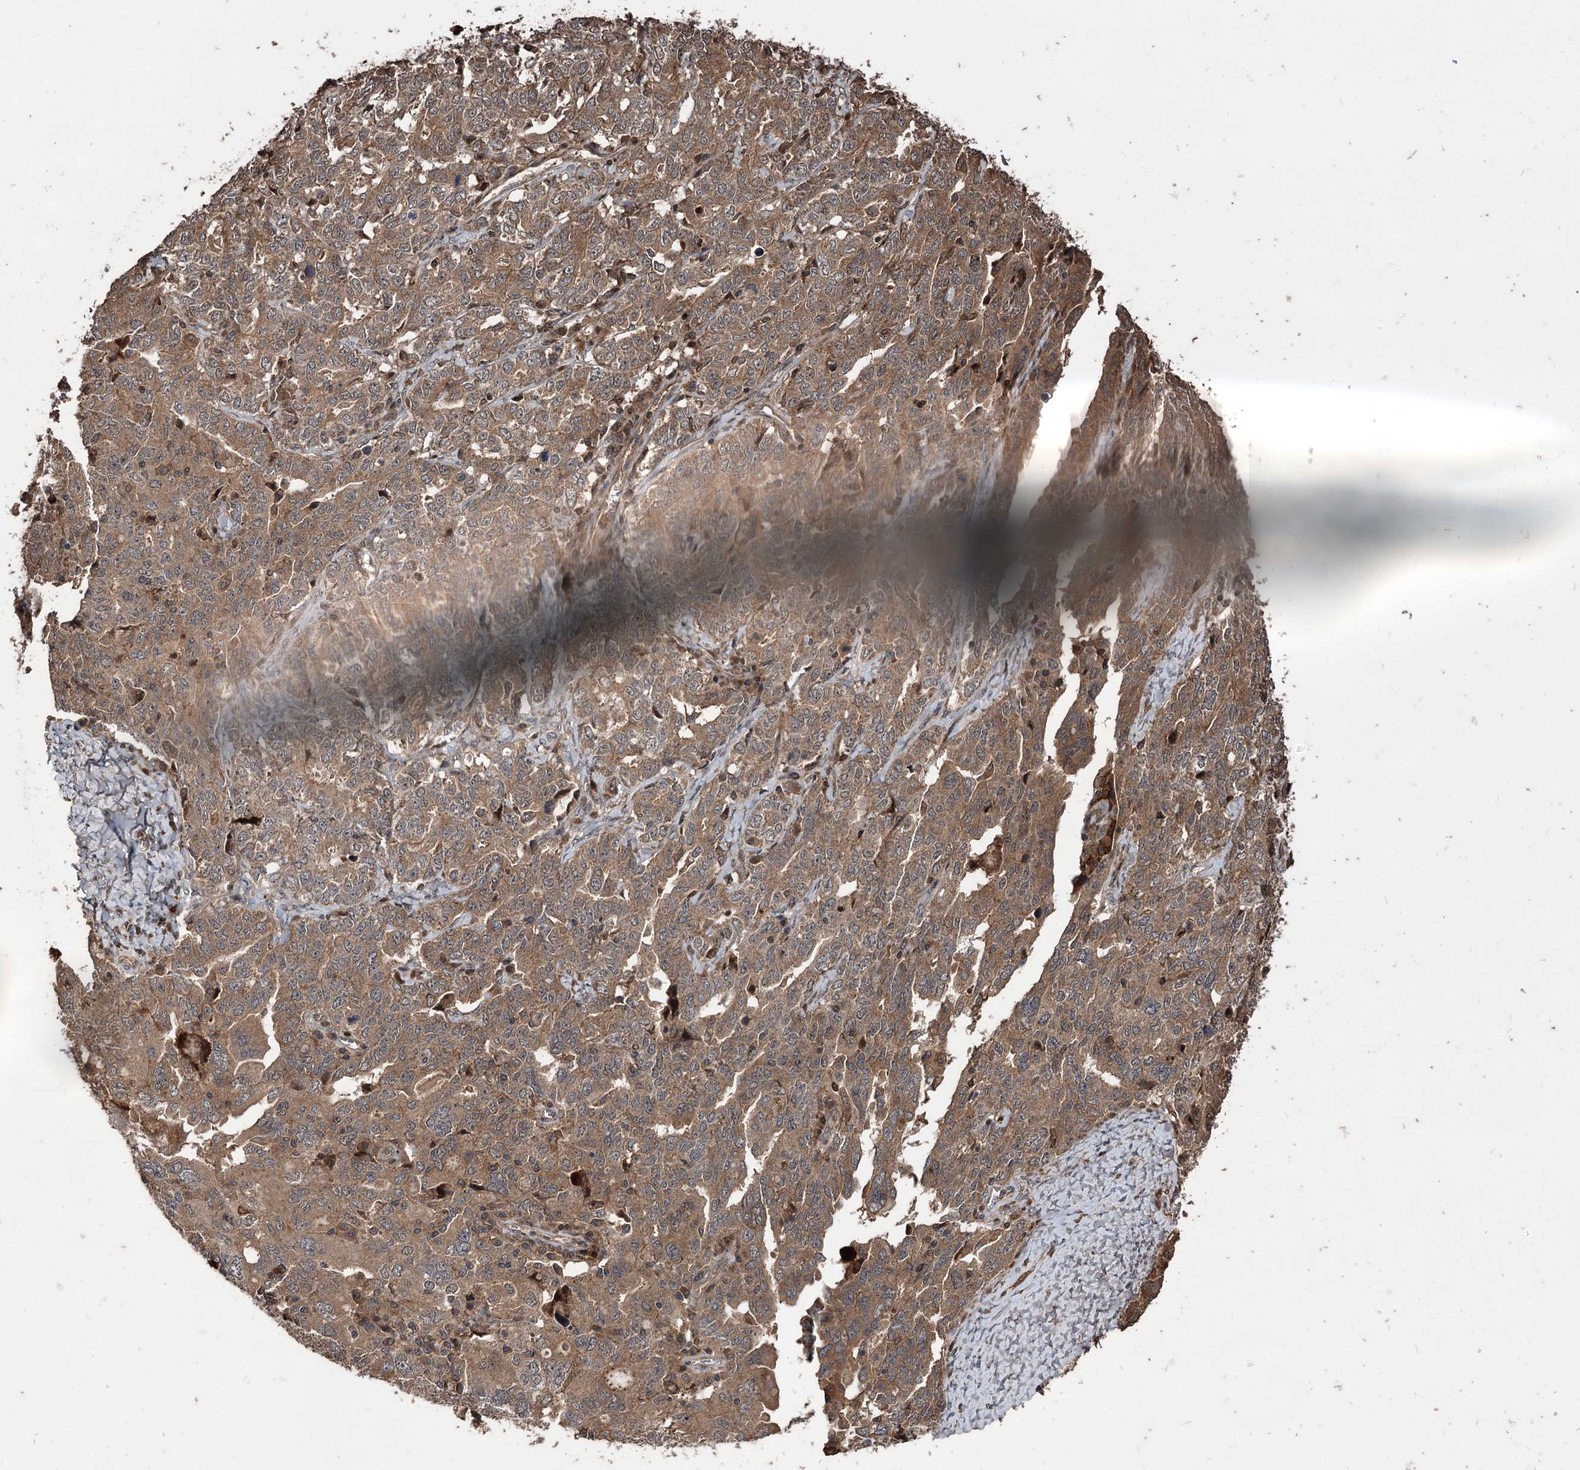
{"staining": {"intensity": "moderate", "quantity": ">75%", "location": "cytoplasmic/membranous"}, "tissue": "ovarian cancer", "cell_type": "Tumor cells", "image_type": "cancer", "snomed": [{"axis": "morphology", "description": "Carcinoma, endometroid"}, {"axis": "topography", "description": "Ovary"}], "caption": "Ovarian cancer was stained to show a protein in brown. There is medium levels of moderate cytoplasmic/membranous expression in approximately >75% of tumor cells.", "gene": "RASSF3", "patient": {"sex": "female", "age": 62}}